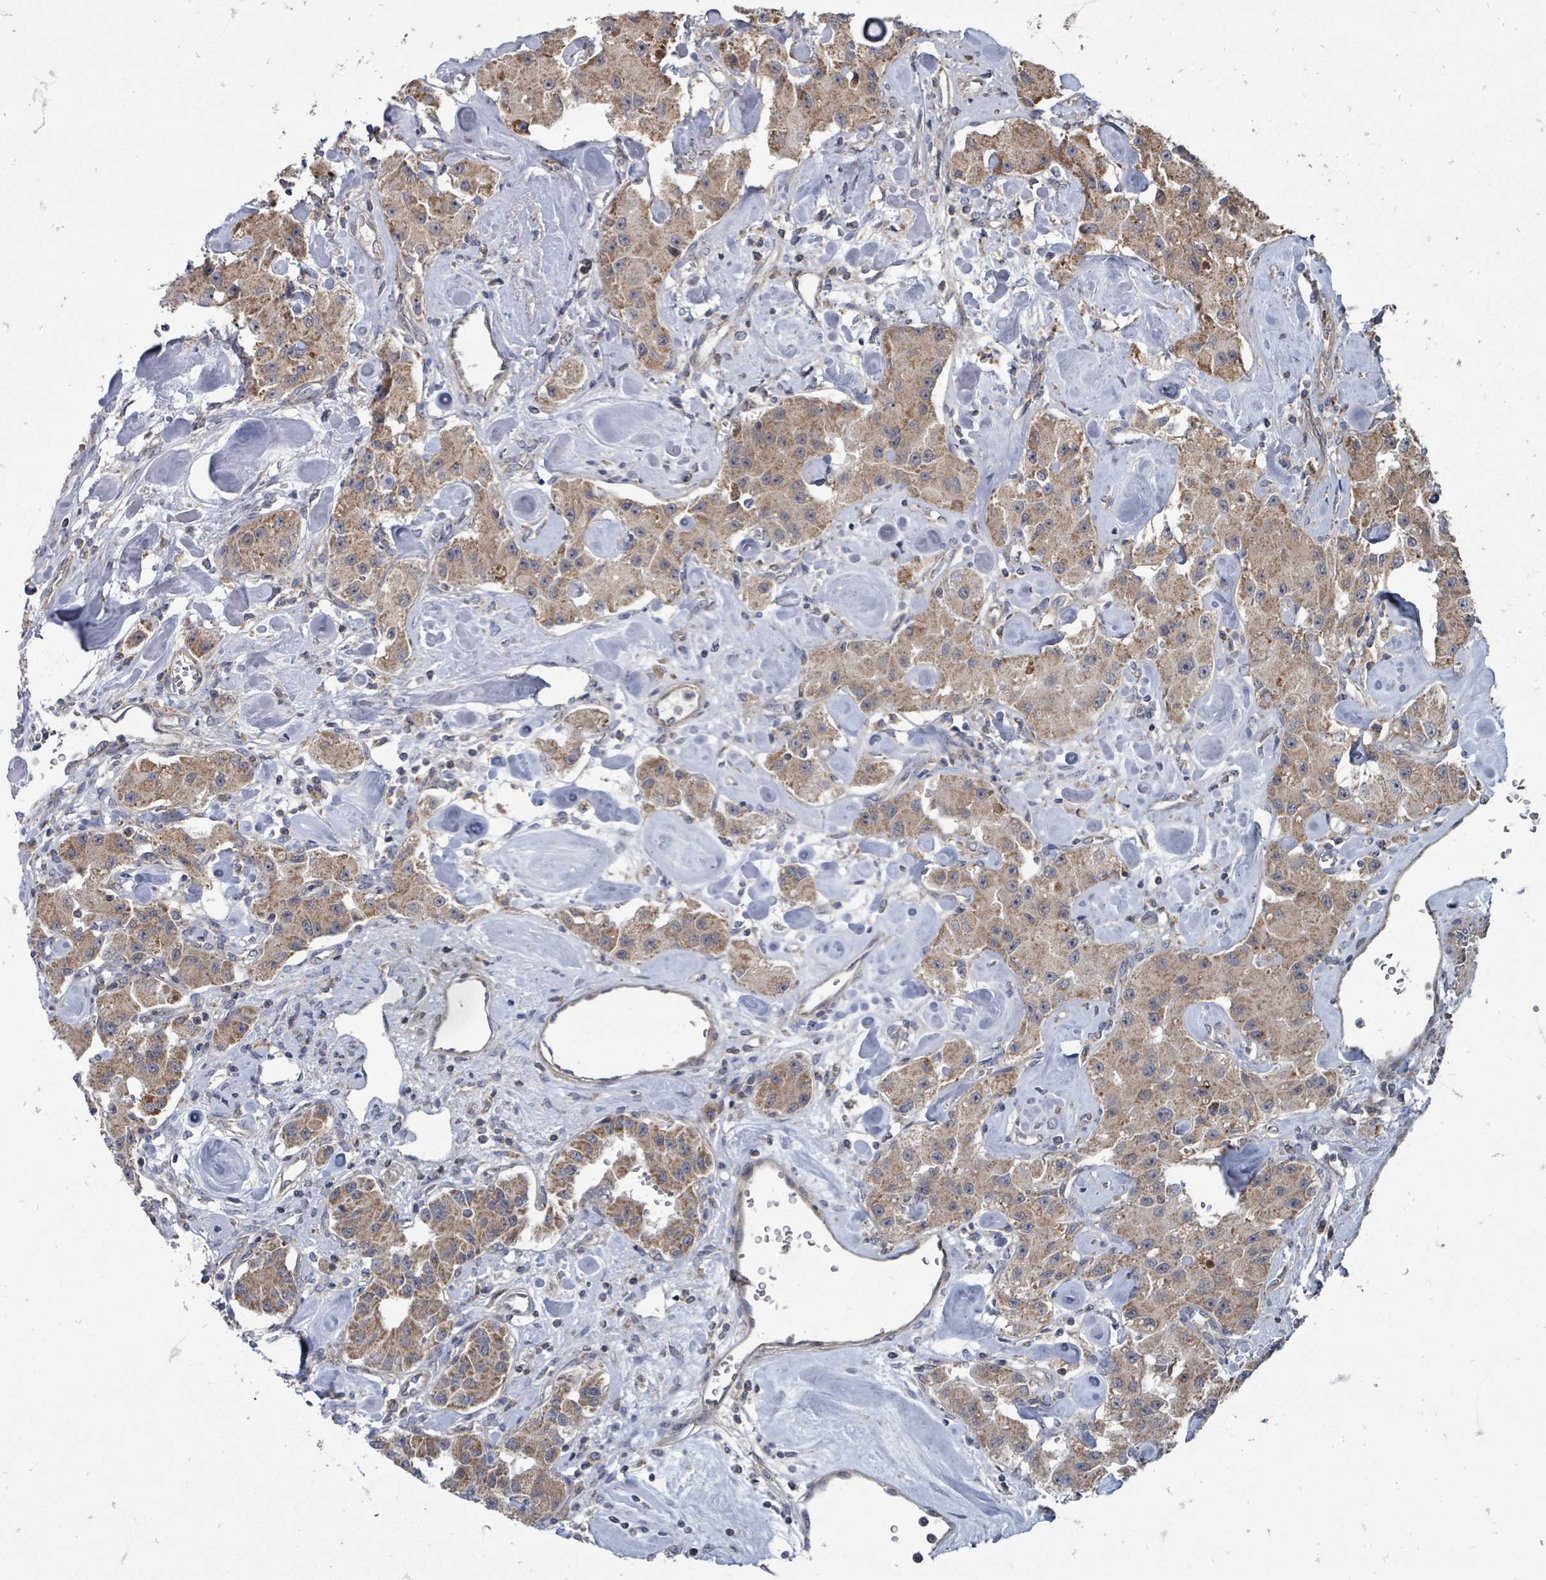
{"staining": {"intensity": "moderate", "quantity": ">75%", "location": "cytoplasmic/membranous"}, "tissue": "carcinoid", "cell_type": "Tumor cells", "image_type": "cancer", "snomed": [{"axis": "morphology", "description": "Carcinoid, malignant, NOS"}, {"axis": "topography", "description": "Pancreas"}], "caption": "Protein expression by immunohistochemistry exhibits moderate cytoplasmic/membranous positivity in about >75% of tumor cells in carcinoid (malignant). The staining is performed using DAB (3,3'-diaminobenzidine) brown chromogen to label protein expression. The nuclei are counter-stained blue using hematoxylin.", "gene": "MAGOHB", "patient": {"sex": "male", "age": 41}}